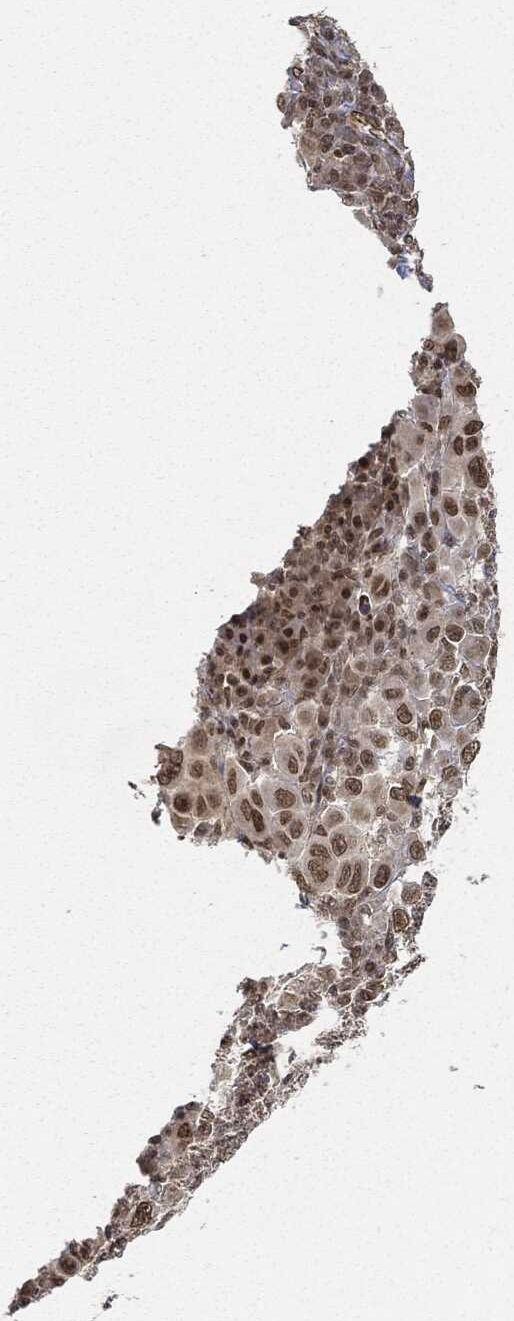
{"staining": {"intensity": "strong", "quantity": "<25%", "location": "nuclear"}, "tissue": "melanoma", "cell_type": "Tumor cells", "image_type": "cancer", "snomed": [{"axis": "morphology", "description": "Malignant melanoma, NOS"}, {"axis": "topography", "description": "Skin"}], "caption": "This is an image of immunohistochemistry (IHC) staining of malignant melanoma, which shows strong staining in the nuclear of tumor cells.", "gene": "CIB1", "patient": {"sex": "female", "age": 57}}